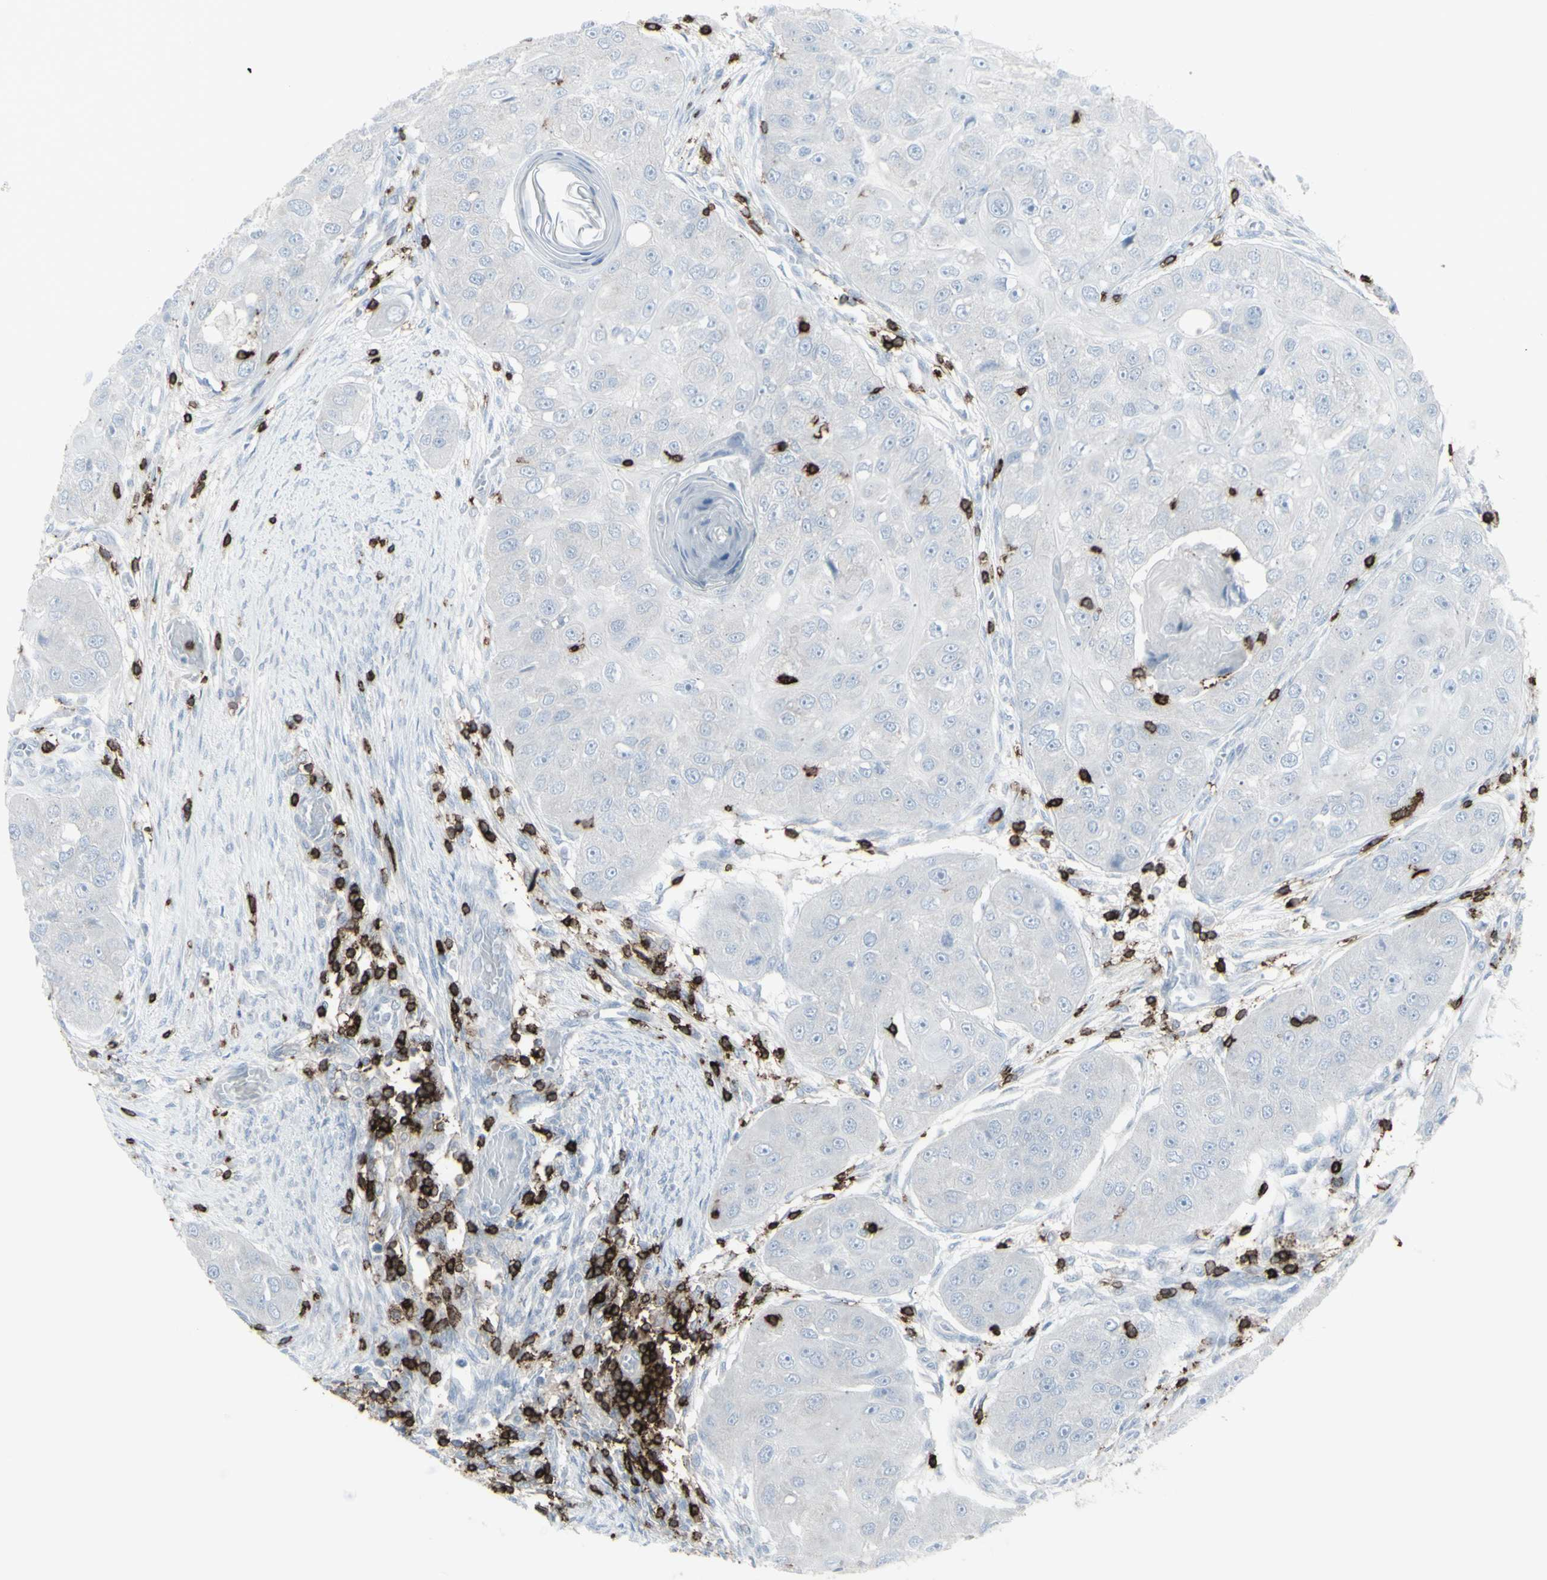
{"staining": {"intensity": "negative", "quantity": "none", "location": "none"}, "tissue": "head and neck cancer", "cell_type": "Tumor cells", "image_type": "cancer", "snomed": [{"axis": "morphology", "description": "Normal tissue, NOS"}, {"axis": "morphology", "description": "Squamous cell carcinoma, NOS"}, {"axis": "topography", "description": "Skeletal muscle"}, {"axis": "topography", "description": "Head-Neck"}], "caption": "This is a micrograph of IHC staining of squamous cell carcinoma (head and neck), which shows no expression in tumor cells.", "gene": "CD247", "patient": {"sex": "male", "age": 51}}